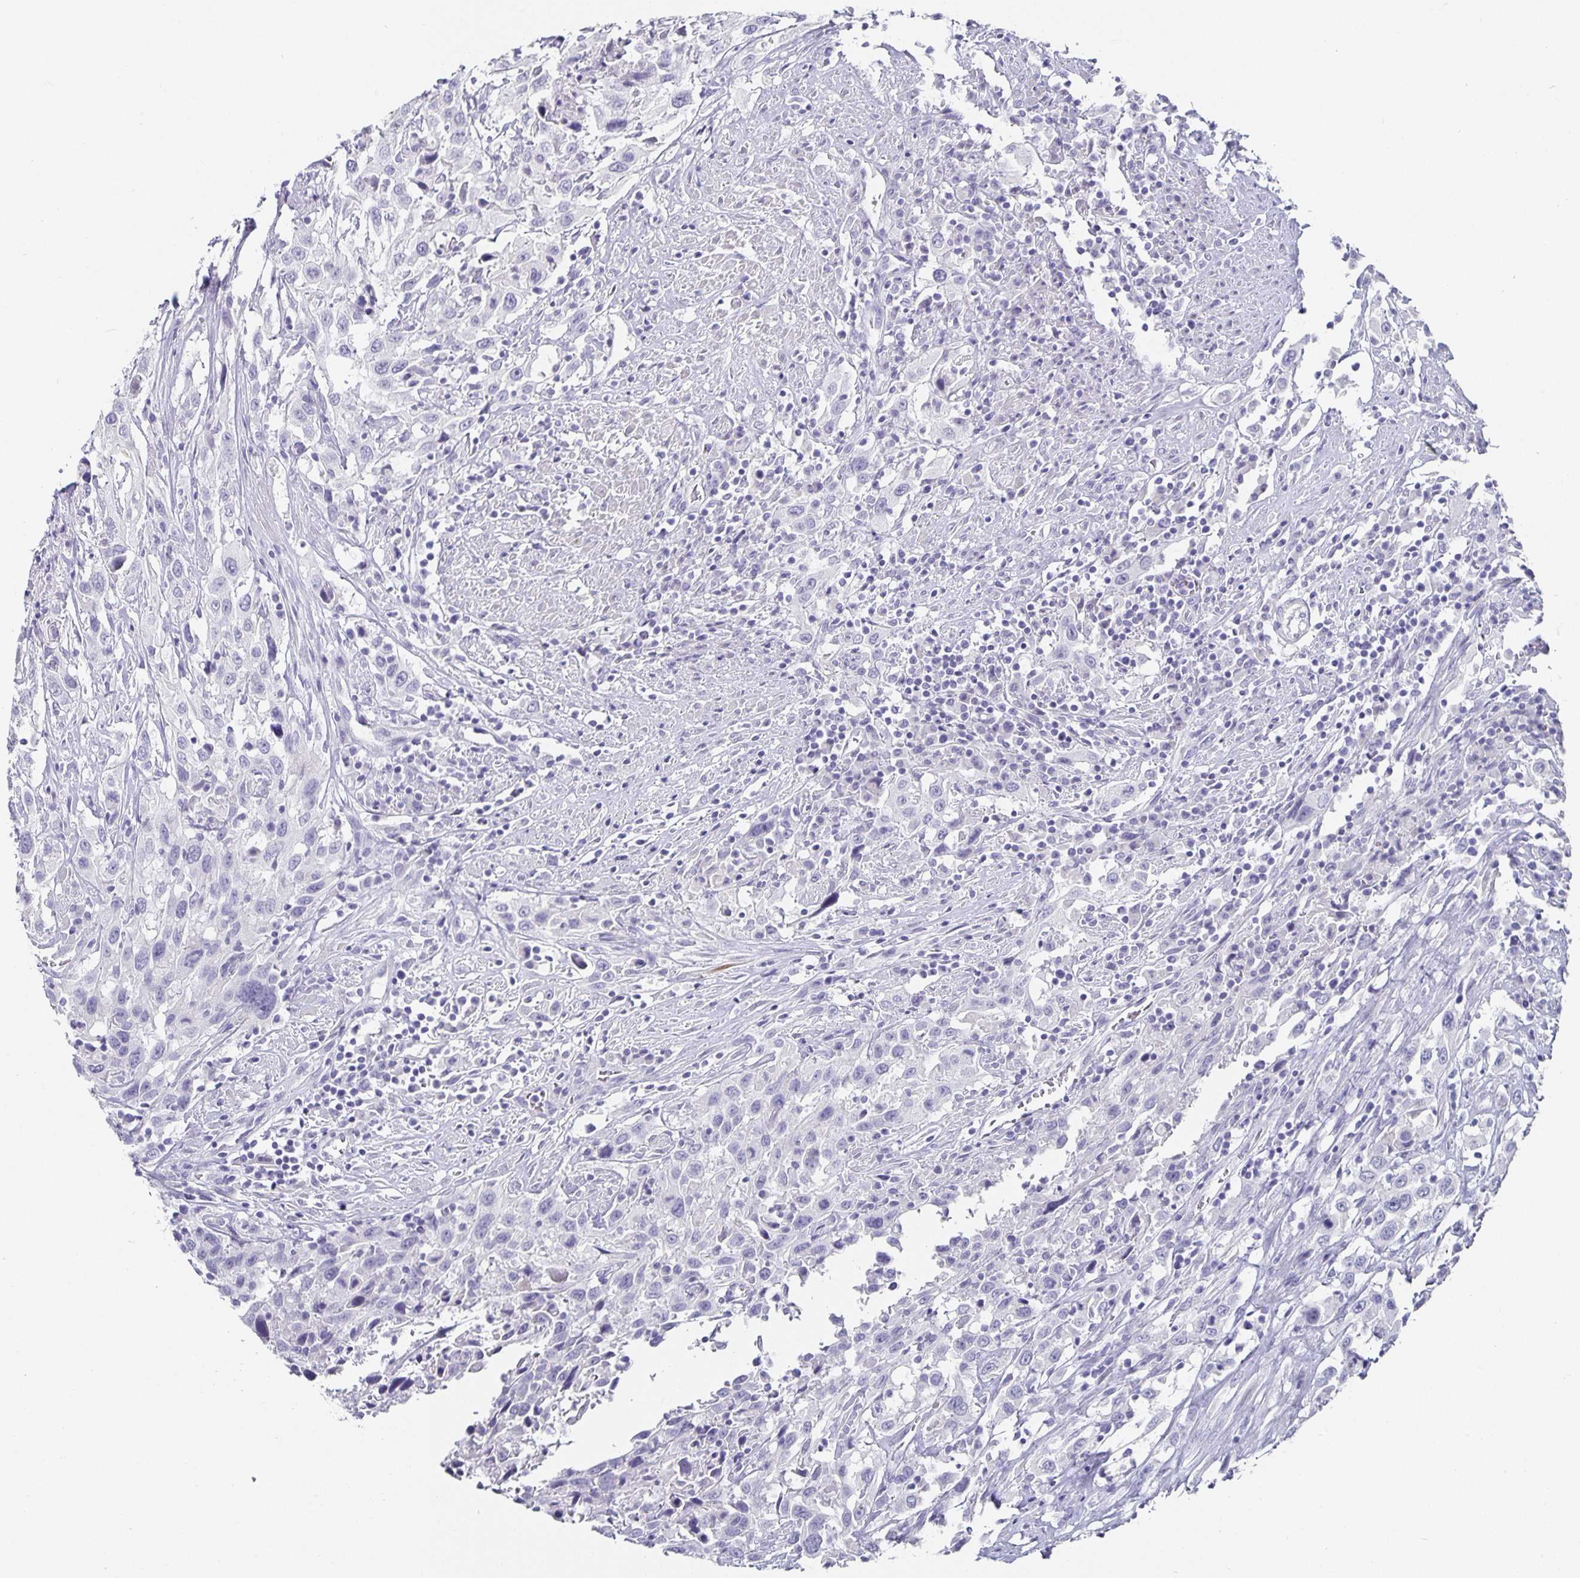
{"staining": {"intensity": "negative", "quantity": "none", "location": "none"}, "tissue": "urothelial cancer", "cell_type": "Tumor cells", "image_type": "cancer", "snomed": [{"axis": "morphology", "description": "Urothelial carcinoma, High grade"}, {"axis": "topography", "description": "Urinary bladder"}], "caption": "DAB immunohistochemical staining of urothelial cancer demonstrates no significant positivity in tumor cells.", "gene": "CHGA", "patient": {"sex": "male", "age": 61}}